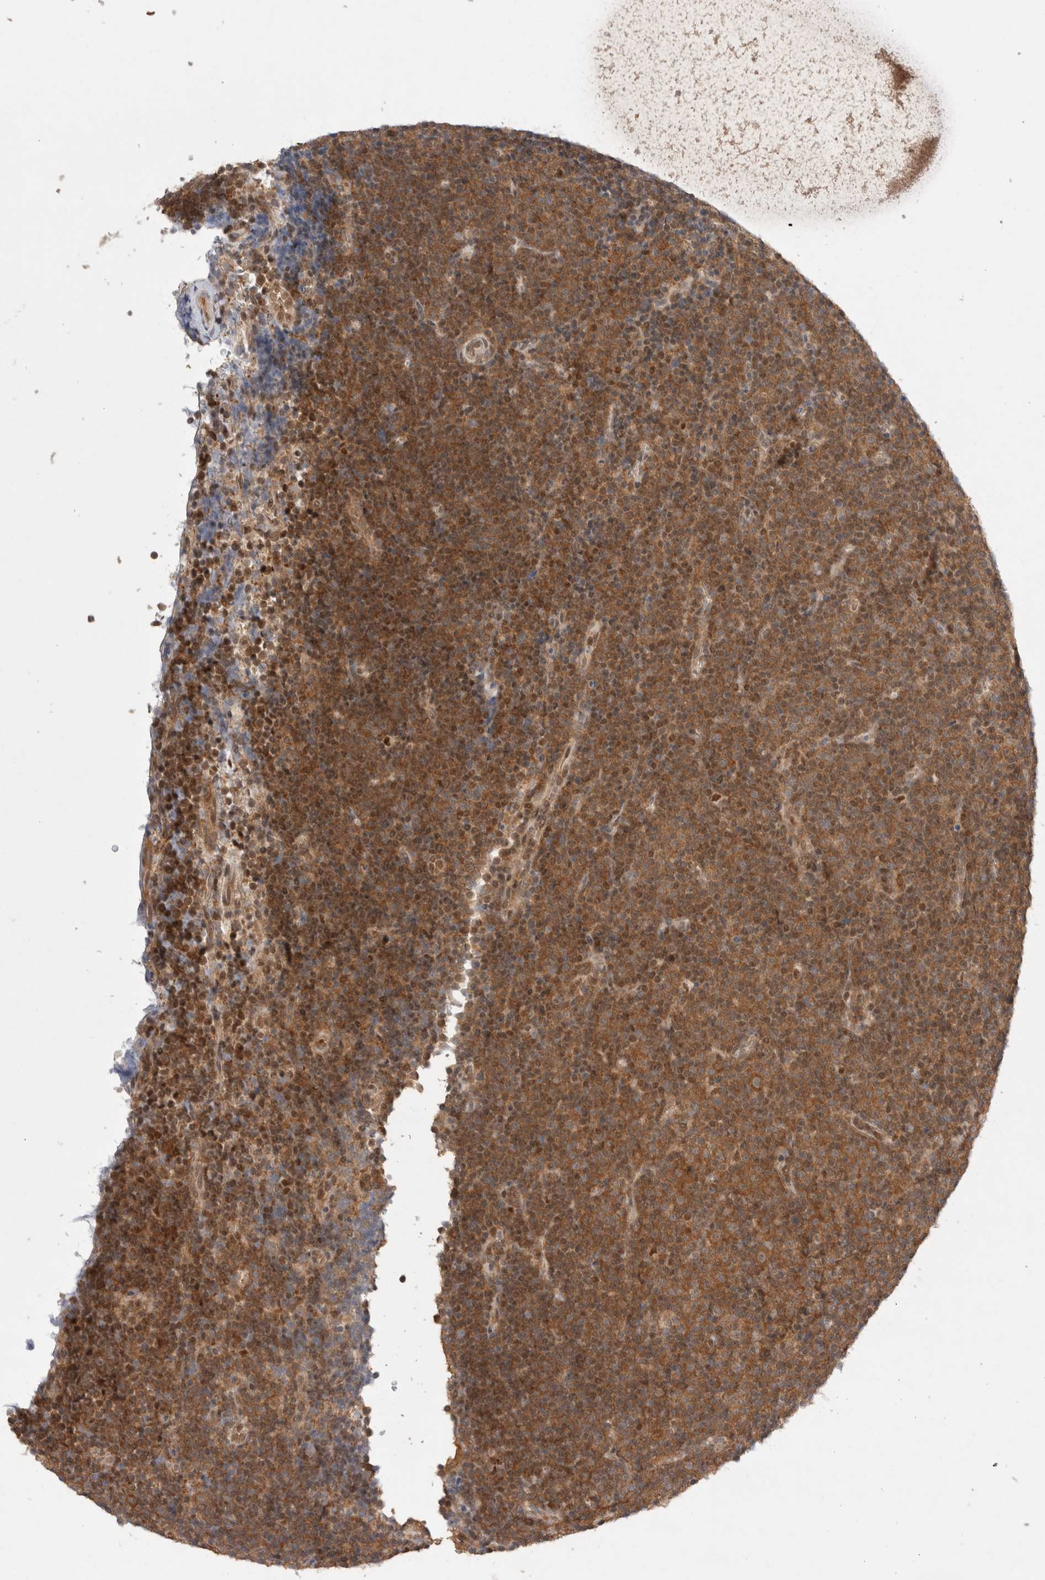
{"staining": {"intensity": "strong", "quantity": ">75%", "location": "cytoplasmic/membranous,nuclear"}, "tissue": "lymphoma", "cell_type": "Tumor cells", "image_type": "cancer", "snomed": [{"axis": "morphology", "description": "Malignant lymphoma, non-Hodgkin's type, Low grade"}, {"axis": "topography", "description": "Lymph node"}], "caption": "Human lymphoma stained with a protein marker reveals strong staining in tumor cells.", "gene": "EIF3E", "patient": {"sex": "female", "age": 67}}